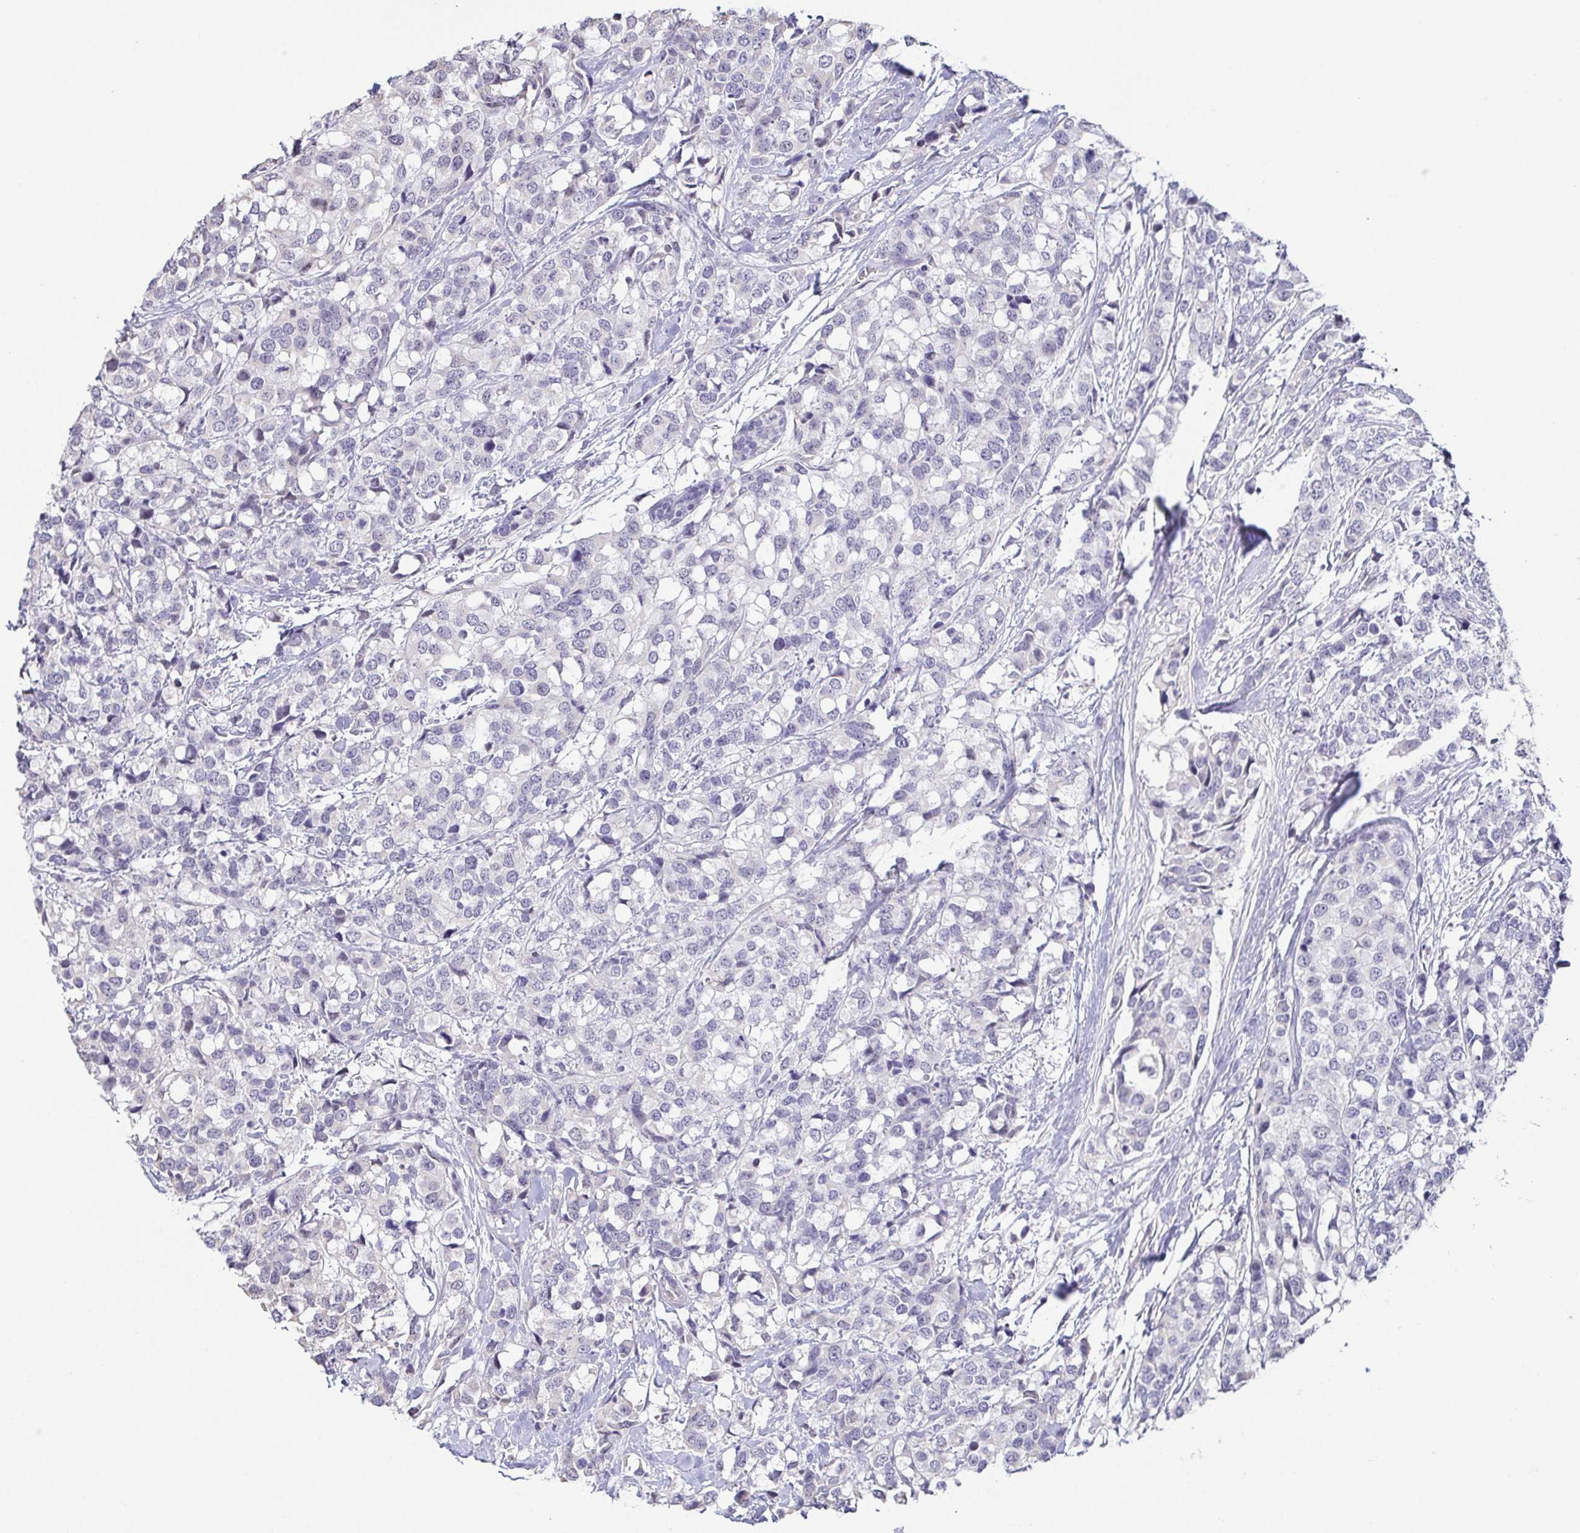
{"staining": {"intensity": "negative", "quantity": "none", "location": "none"}, "tissue": "breast cancer", "cell_type": "Tumor cells", "image_type": "cancer", "snomed": [{"axis": "morphology", "description": "Lobular carcinoma"}, {"axis": "topography", "description": "Breast"}], "caption": "Breast lobular carcinoma was stained to show a protein in brown. There is no significant positivity in tumor cells. (Immunohistochemistry (ihc), brightfield microscopy, high magnification).", "gene": "NEFH", "patient": {"sex": "female", "age": 59}}